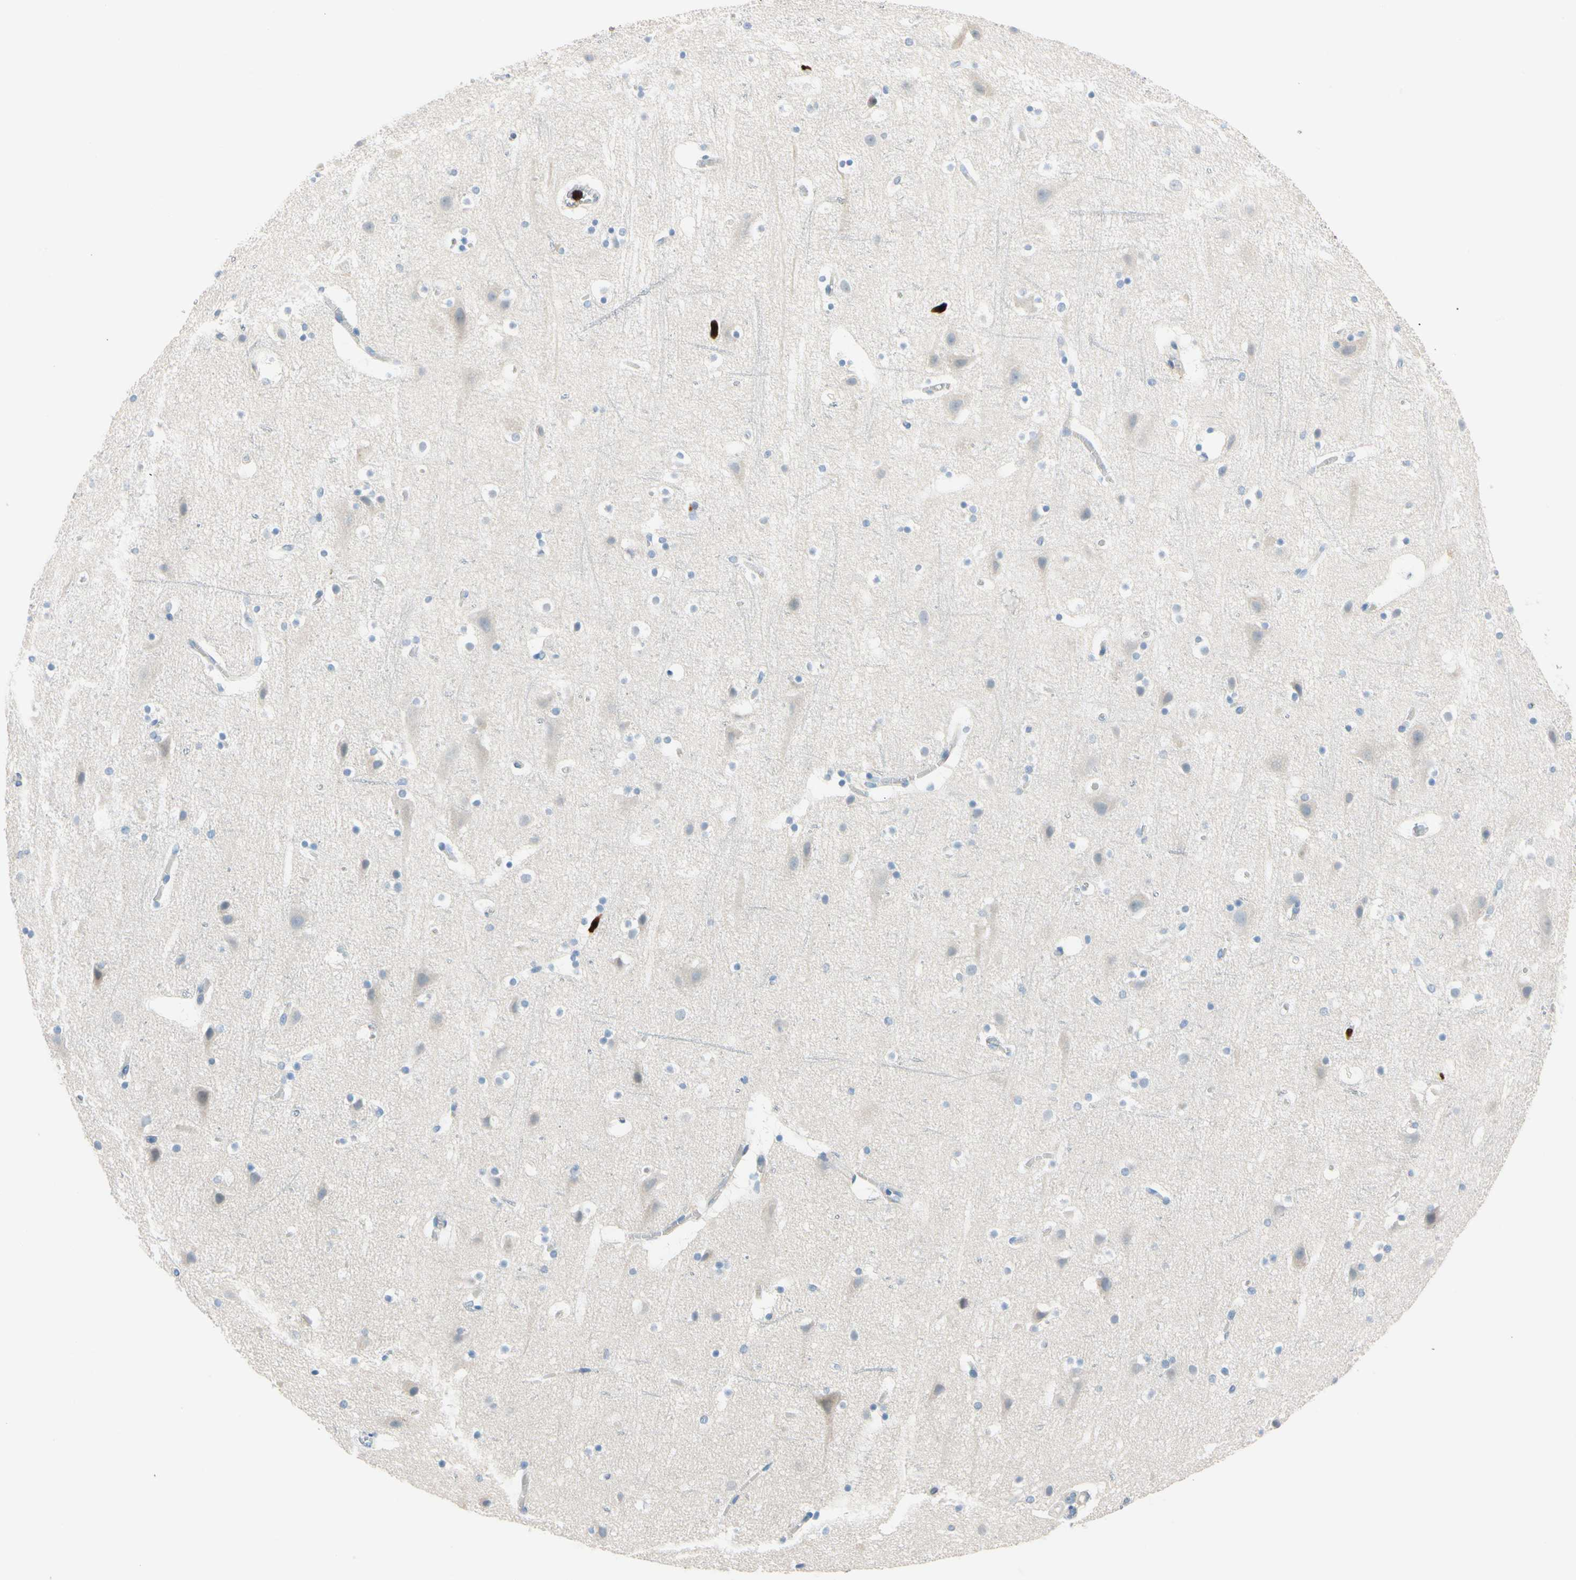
{"staining": {"intensity": "negative", "quantity": "none", "location": "none"}, "tissue": "cerebral cortex", "cell_type": "Endothelial cells", "image_type": "normal", "snomed": [{"axis": "morphology", "description": "Normal tissue, NOS"}, {"axis": "topography", "description": "Cerebral cortex"}], "caption": "Histopathology image shows no significant protein expression in endothelial cells of unremarkable cerebral cortex.", "gene": "TRAF5", "patient": {"sex": "male", "age": 45}}